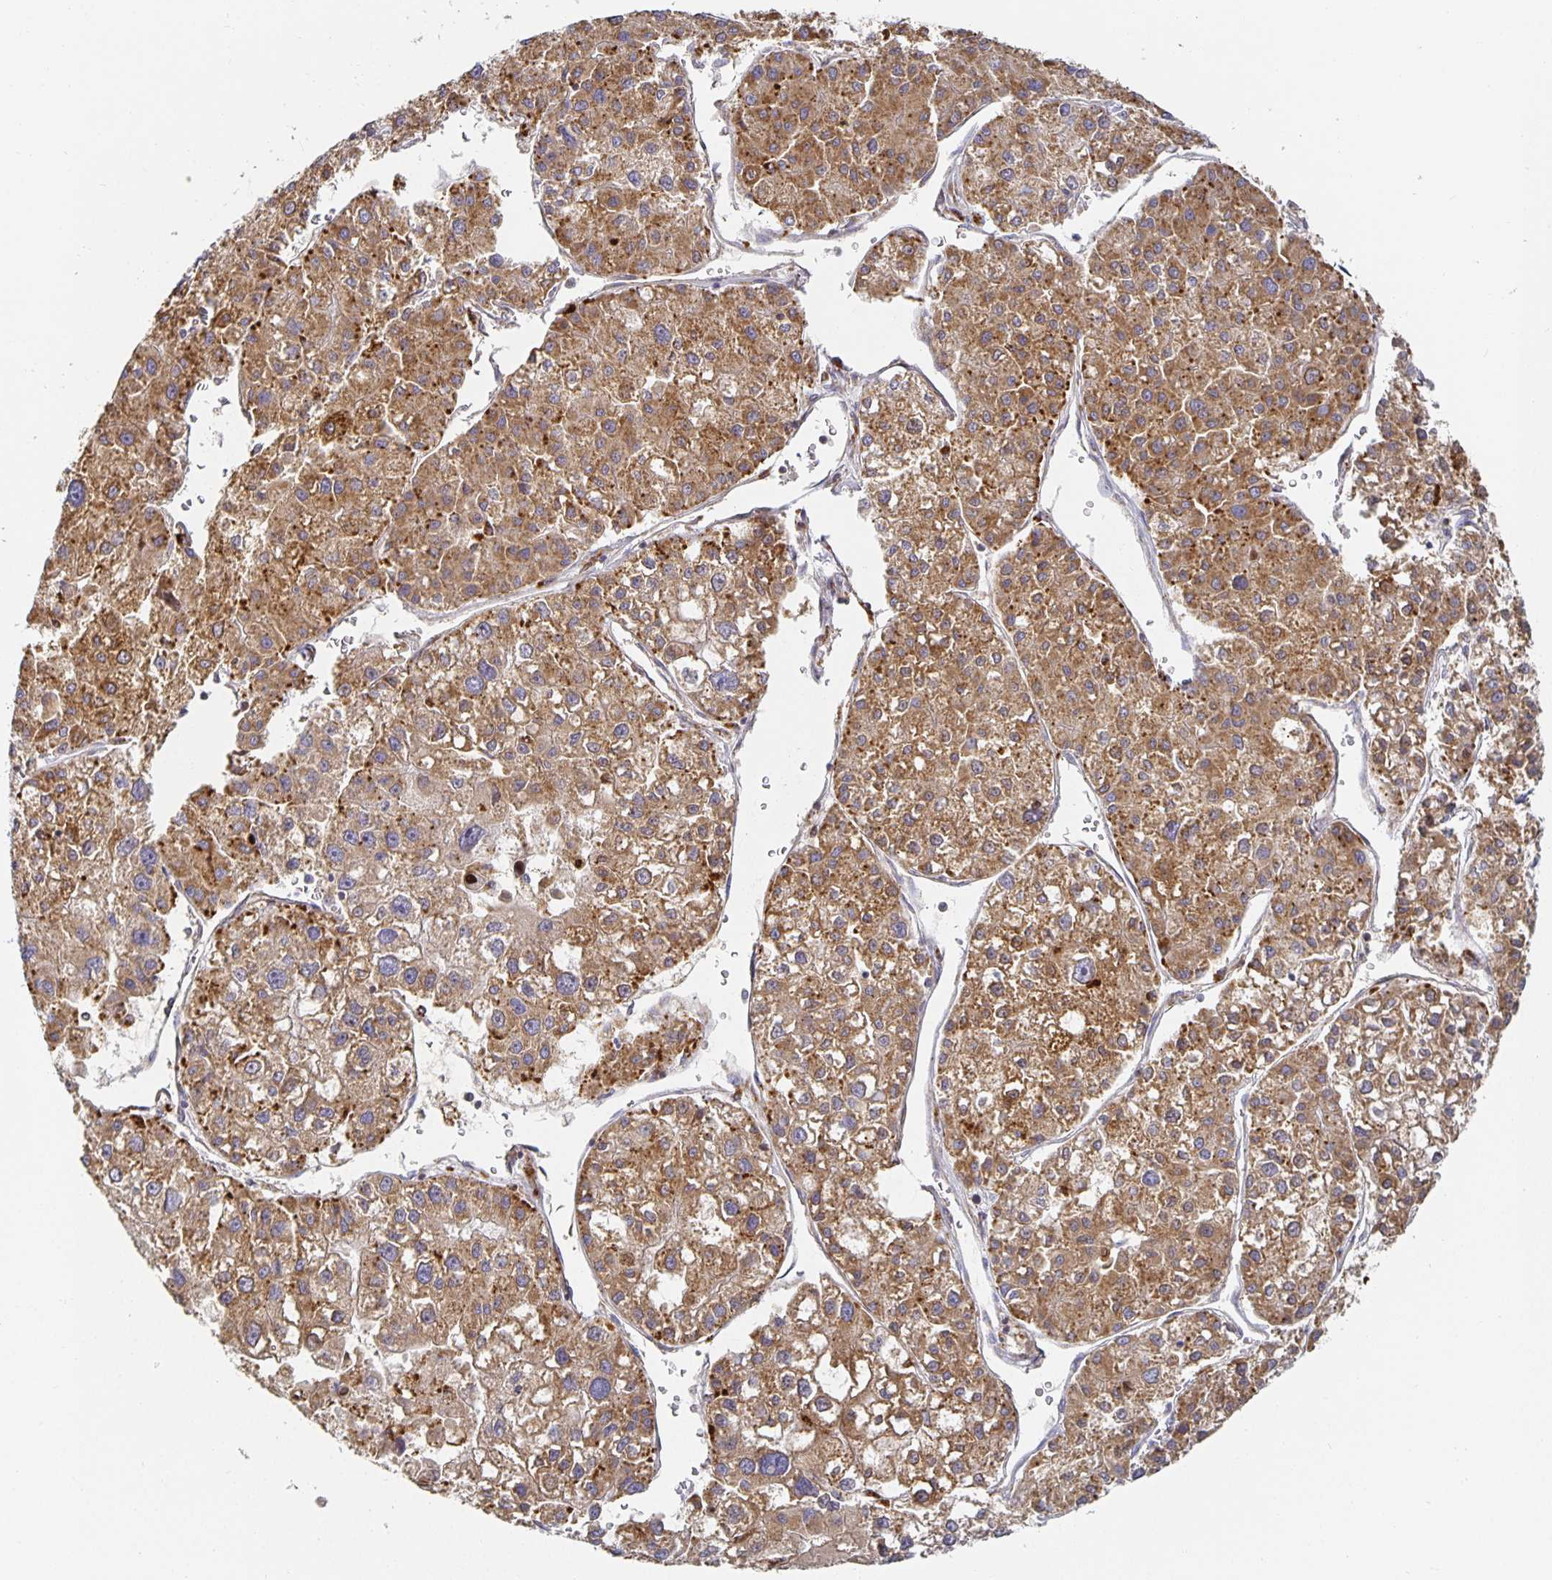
{"staining": {"intensity": "moderate", "quantity": ">75%", "location": "cytoplasmic/membranous"}, "tissue": "liver cancer", "cell_type": "Tumor cells", "image_type": "cancer", "snomed": [{"axis": "morphology", "description": "Carcinoma, Hepatocellular, NOS"}, {"axis": "topography", "description": "Liver"}], "caption": "A brown stain shows moderate cytoplasmic/membranous expression of a protein in liver hepatocellular carcinoma tumor cells.", "gene": "NOMO1", "patient": {"sex": "male", "age": 73}}